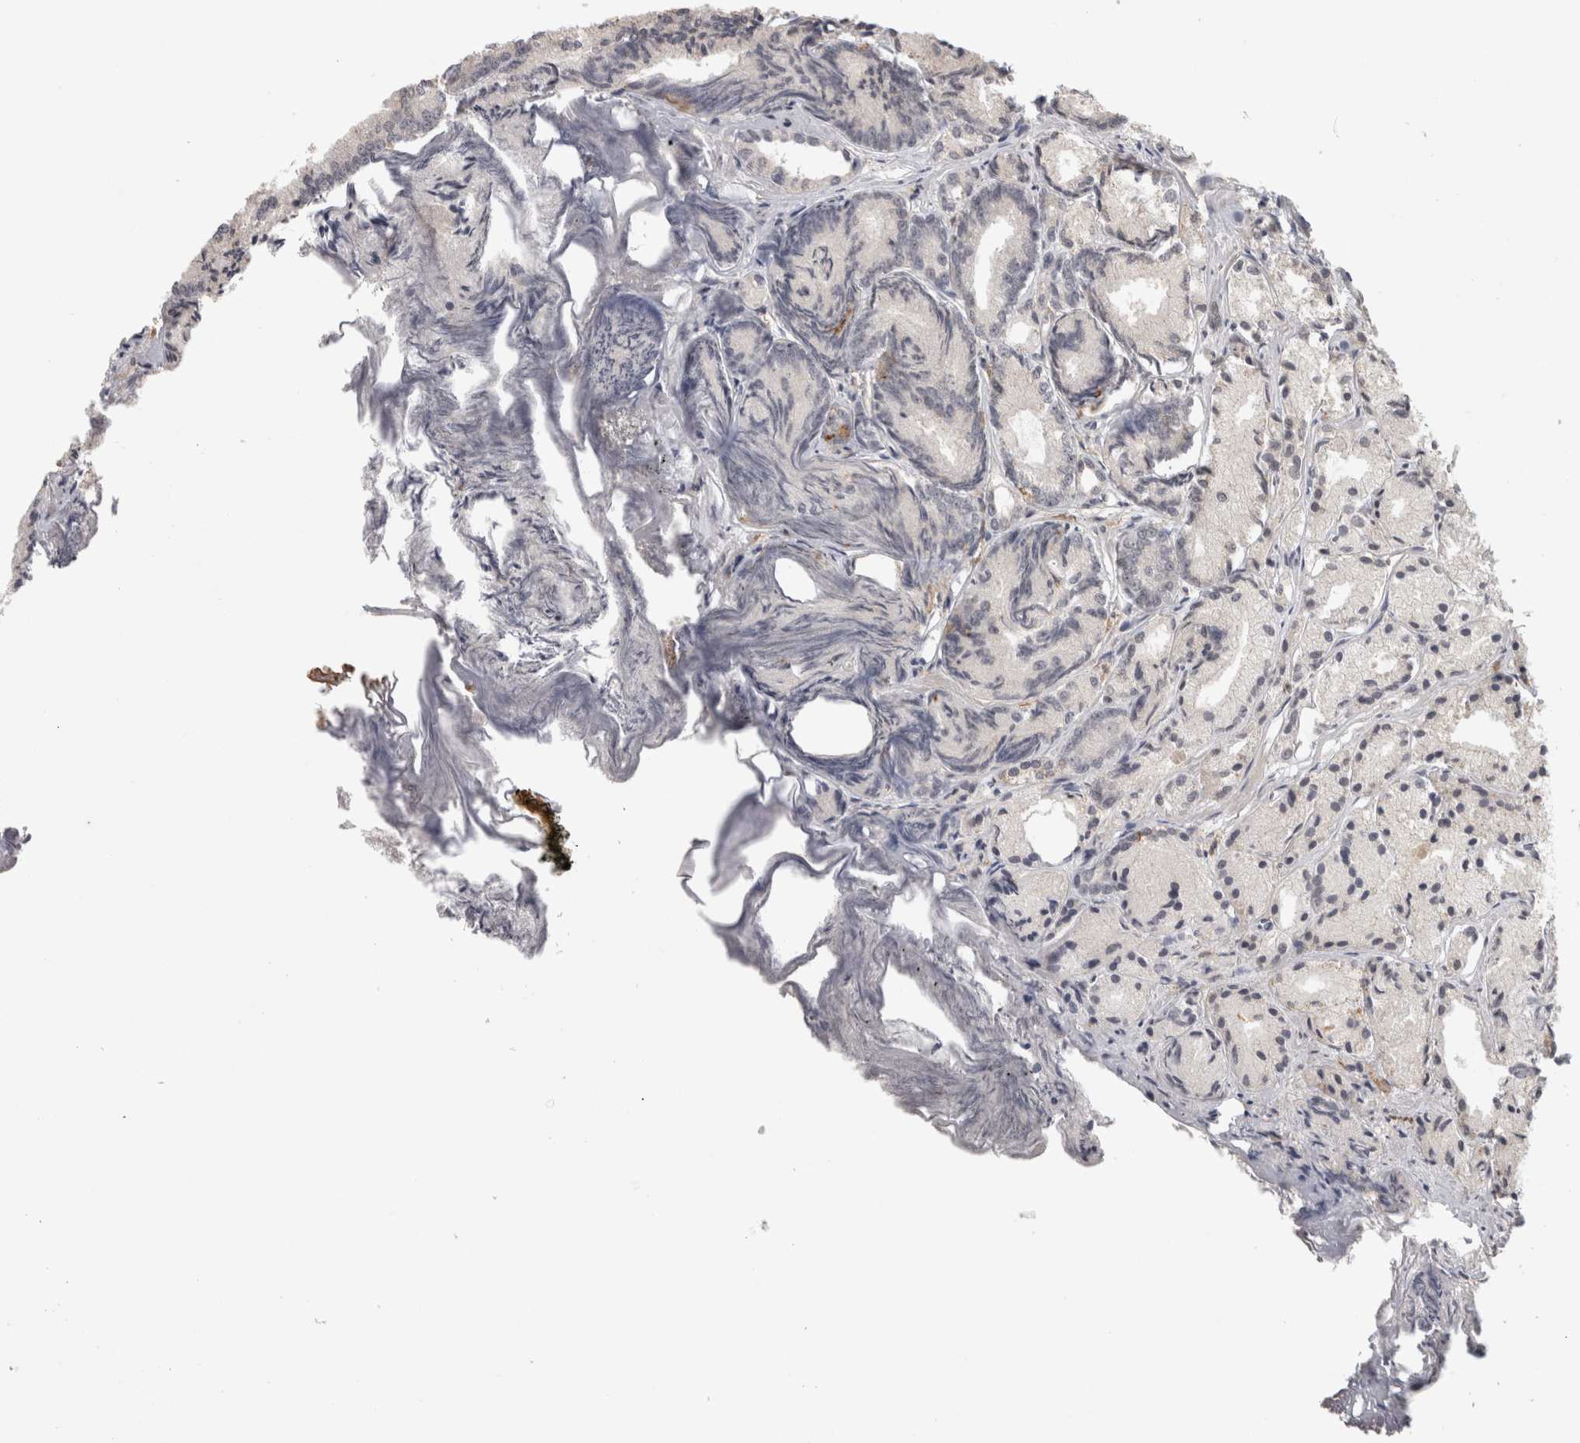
{"staining": {"intensity": "negative", "quantity": "none", "location": "none"}, "tissue": "prostate cancer", "cell_type": "Tumor cells", "image_type": "cancer", "snomed": [{"axis": "morphology", "description": "Adenocarcinoma, Low grade"}, {"axis": "topography", "description": "Prostate"}], "caption": "This micrograph is of prostate adenocarcinoma (low-grade) stained with IHC to label a protein in brown with the nuclei are counter-stained blue. There is no staining in tumor cells.", "gene": "HAVCR2", "patient": {"sex": "male", "age": 72}}